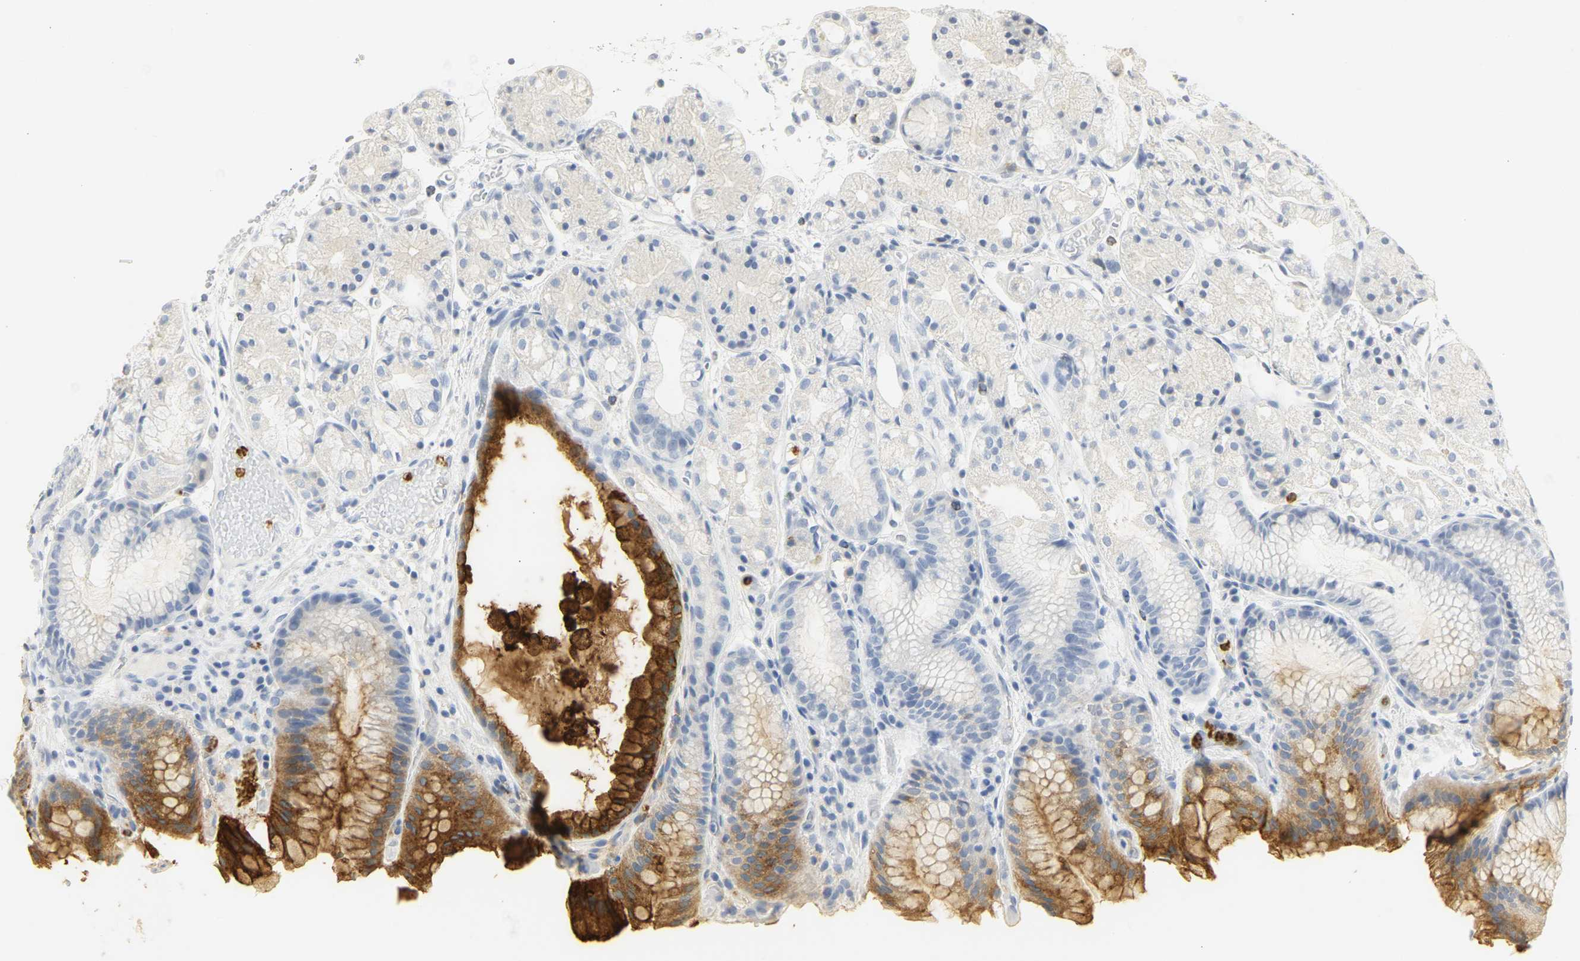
{"staining": {"intensity": "strong", "quantity": "<25%", "location": "cytoplasmic/membranous"}, "tissue": "stomach", "cell_type": "Glandular cells", "image_type": "normal", "snomed": [{"axis": "morphology", "description": "Normal tissue, NOS"}, {"axis": "topography", "description": "Stomach, upper"}], "caption": "Stomach stained with immunohistochemistry displays strong cytoplasmic/membranous staining in about <25% of glandular cells.", "gene": "CEACAM5", "patient": {"sex": "male", "age": 72}}